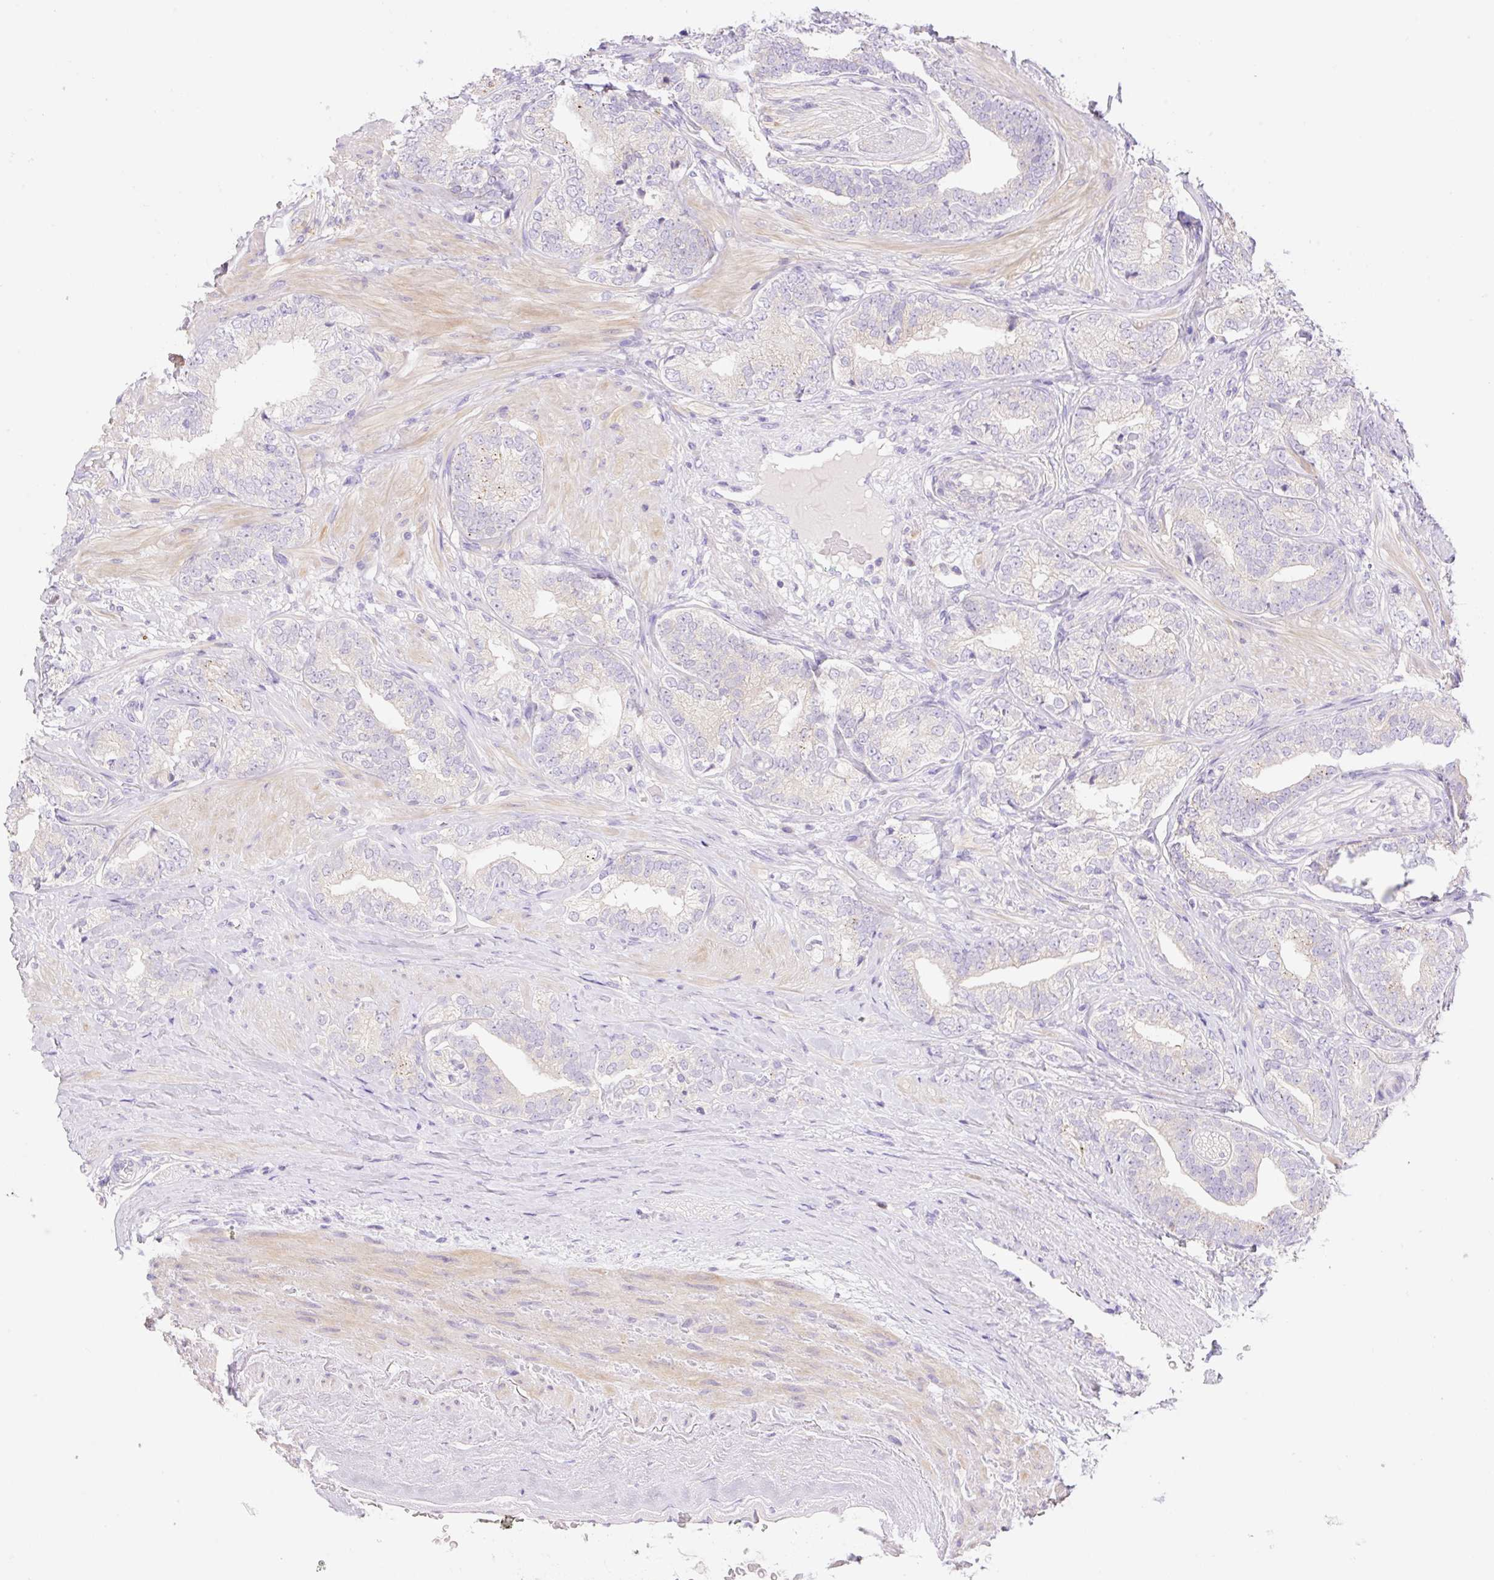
{"staining": {"intensity": "strong", "quantity": "<25%", "location": "cytoplasmic/membranous"}, "tissue": "prostate cancer", "cell_type": "Tumor cells", "image_type": "cancer", "snomed": [{"axis": "morphology", "description": "Adenocarcinoma, High grade"}, {"axis": "topography", "description": "Prostate"}], "caption": "Protein staining displays strong cytoplasmic/membranous staining in about <25% of tumor cells in prostate cancer (adenocarcinoma (high-grade)). (DAB IHC, brown staining for protein, blue staining for nuclei).", "gene": "DENND5A", "patient": {"sex": "male", "age": 72}}